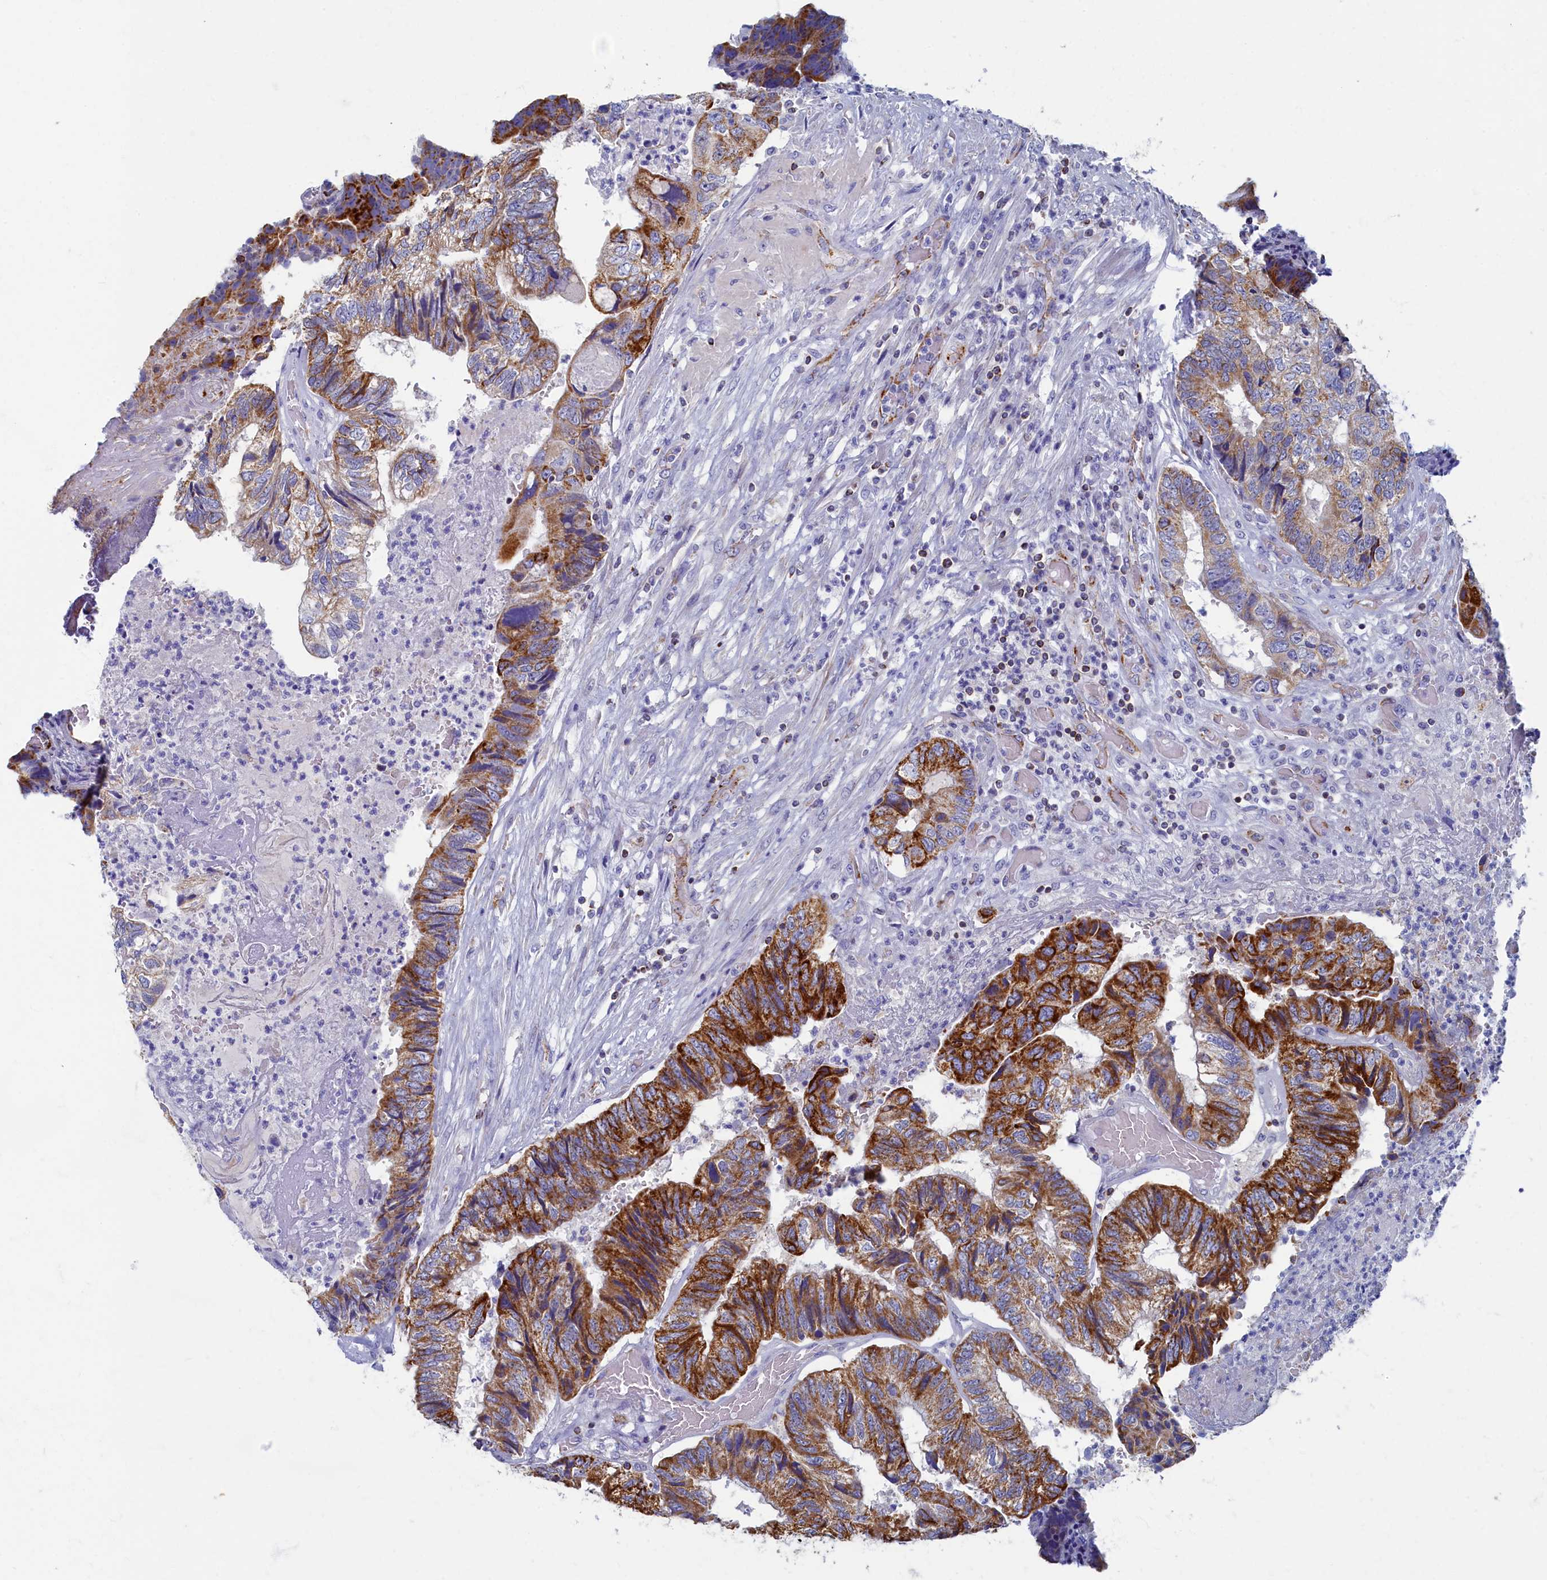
{"staining": {"intensity": "strong", "quantity": "25%-75%", "location": "cytoplasmic/membranous"}, "tissue": "colorectal cancer", "cell_type": "Tumor cells", "image_type": "cancer", "snomed": [{"axis": "morphology", "description": "Adenocarcinoma, NOS"}, {"axis": "topography", "description": "Colon"}], "caption": "DAB (3,3'-diaminobenzidine) immunohistochemical staining of colorectal cancer demonstrates strong cytoplasmic/membranous protein positivity in about 25%-75% of tumor cells.", "gene": "OCIAD2", "patient": {"sex": "female", "age": 67}}